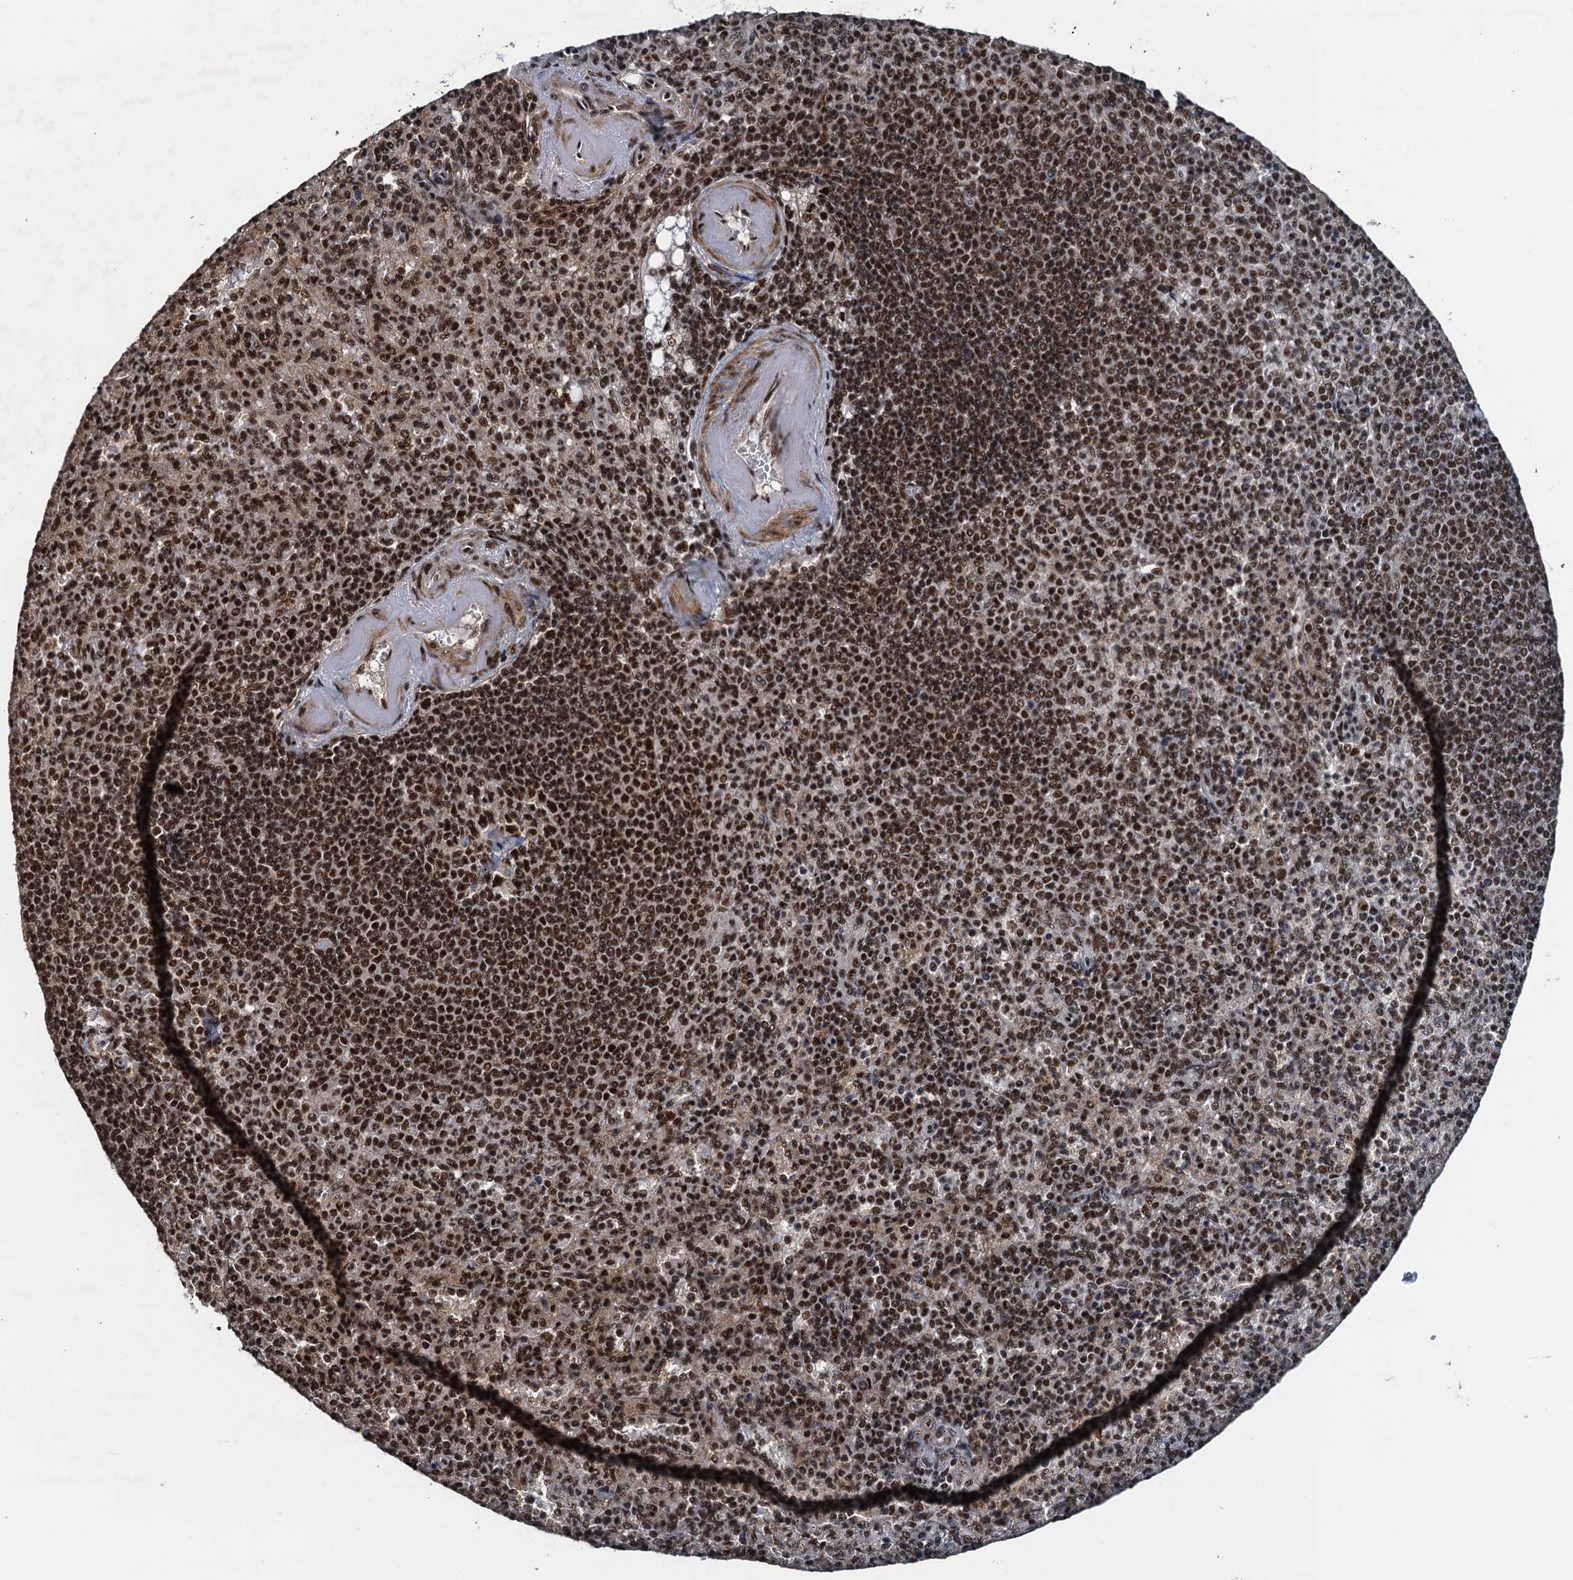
{"staining": {"intensity": "moderate", "quantity": ">75%", "location": "nuclear"}, "tissue": "spleen", "cell_type": "Cells in red pulp", "image_type": "normal", "snomed": [{"axis": "morphology", "description": "Normal tissue, NOS"}, {"axis": "topography", "description": "Spleen"}], "caption": "Moderate nuclear expression is identified in approximately >75% of cells in red pulp in unremarkable spleen.", "gene": "ZC3H18", "patient": {"sex": "female", "age": 74}}